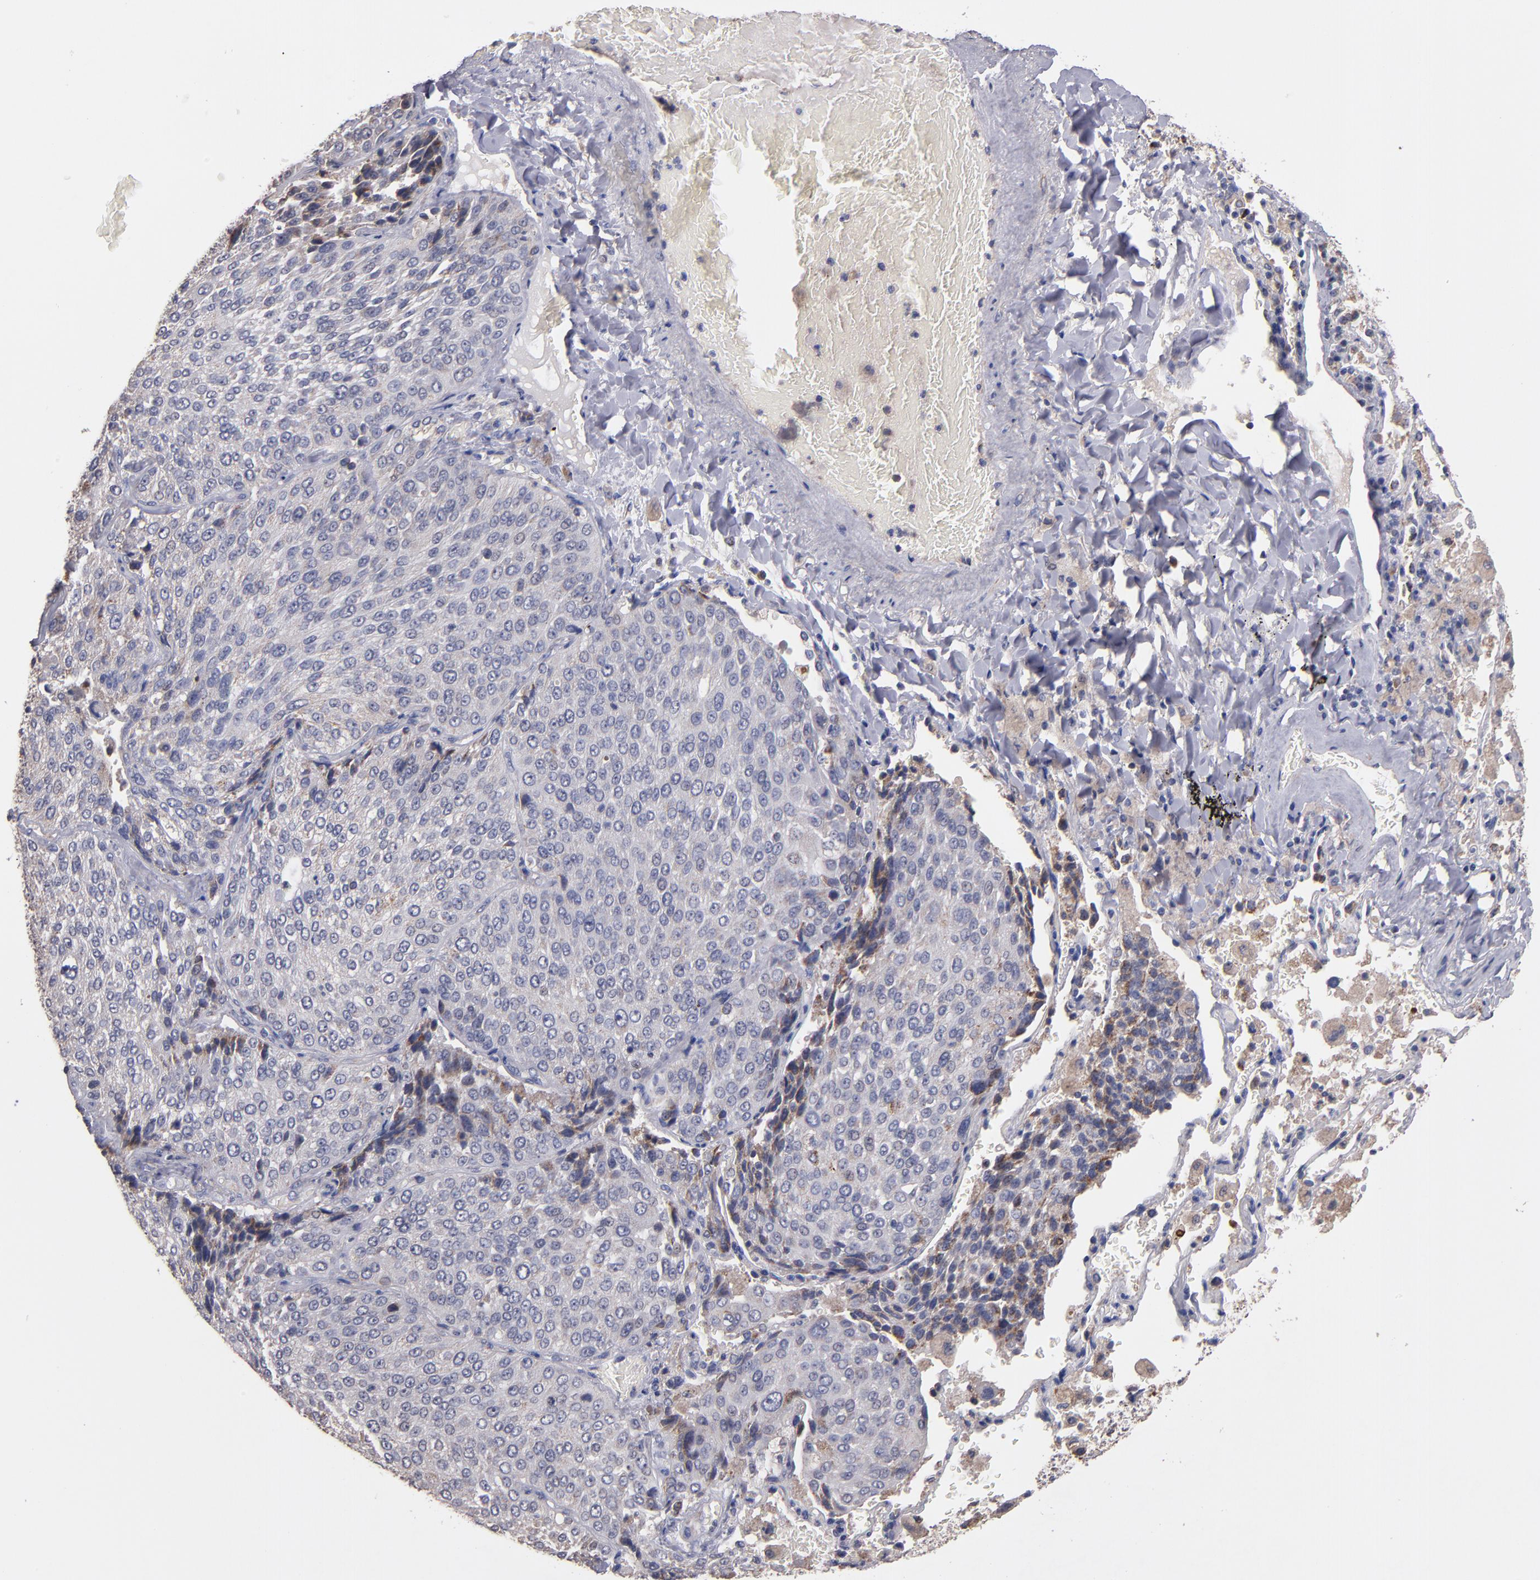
{"staining": {"intensity": "weak", "quantity": "<25%", "location": "cytoplasmic/membranous"}, "tissue": "lung cancer", "cell_type": "Tumor cells", "image_type": "cancer", "snomed": [{"axis": "morphology", "description": "Squamous cell carcinoma, NOS"}, {"axis": "topography", "description": "Lung"}], "caption": "Histopathology image shows no protein positivity in tumor cells of lung cancer tissue. The staining was performed using DAB (3,3'-diaminobenzidine) to visualize the protein expression in brown, while the nuclei were stained in blue with hematoxylin (Magnification: 20x).", "gene": "DIABLO", "patient": {"sex": "male", "age": 54}}